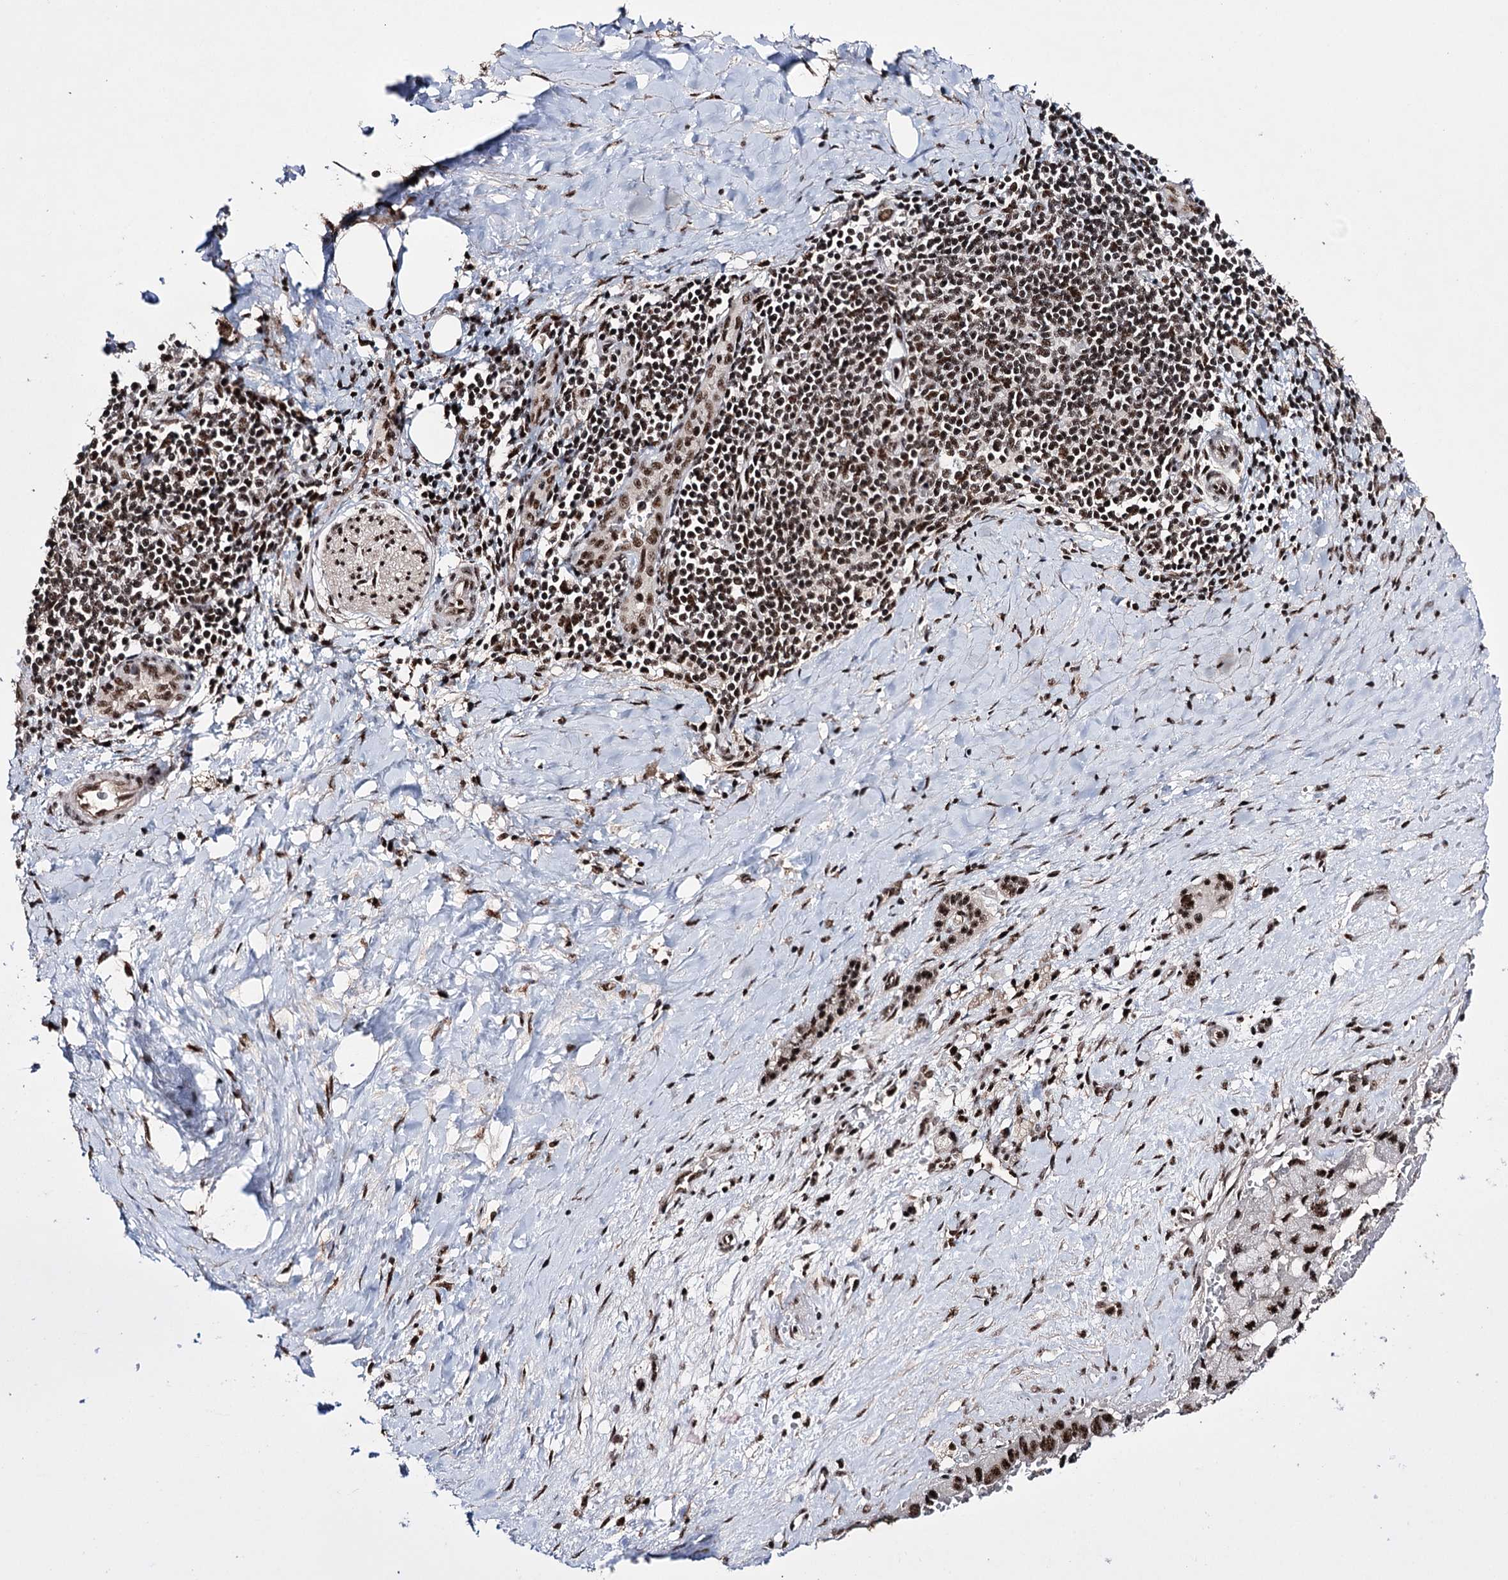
{"staining": {"intensity": "strong", "quantity": ">75%", "location": "nuclear"}, "tissue": "pancreatic cancer", "cell_type": "Tumor cells", "image_type": "cancer", "snomed": [{"axis": "morphology", "description": "Adenocarcinoma, NOS"}, {"axis": "topography", "description": "Pancreas"}], "caption": "Protein staining by IHC demonstrates strong nuclear expression in about >75% of tumor cells in pancreatic cancer.", "gene": "PRPF40A", "patient": {"sex": "male", "age": 51}}